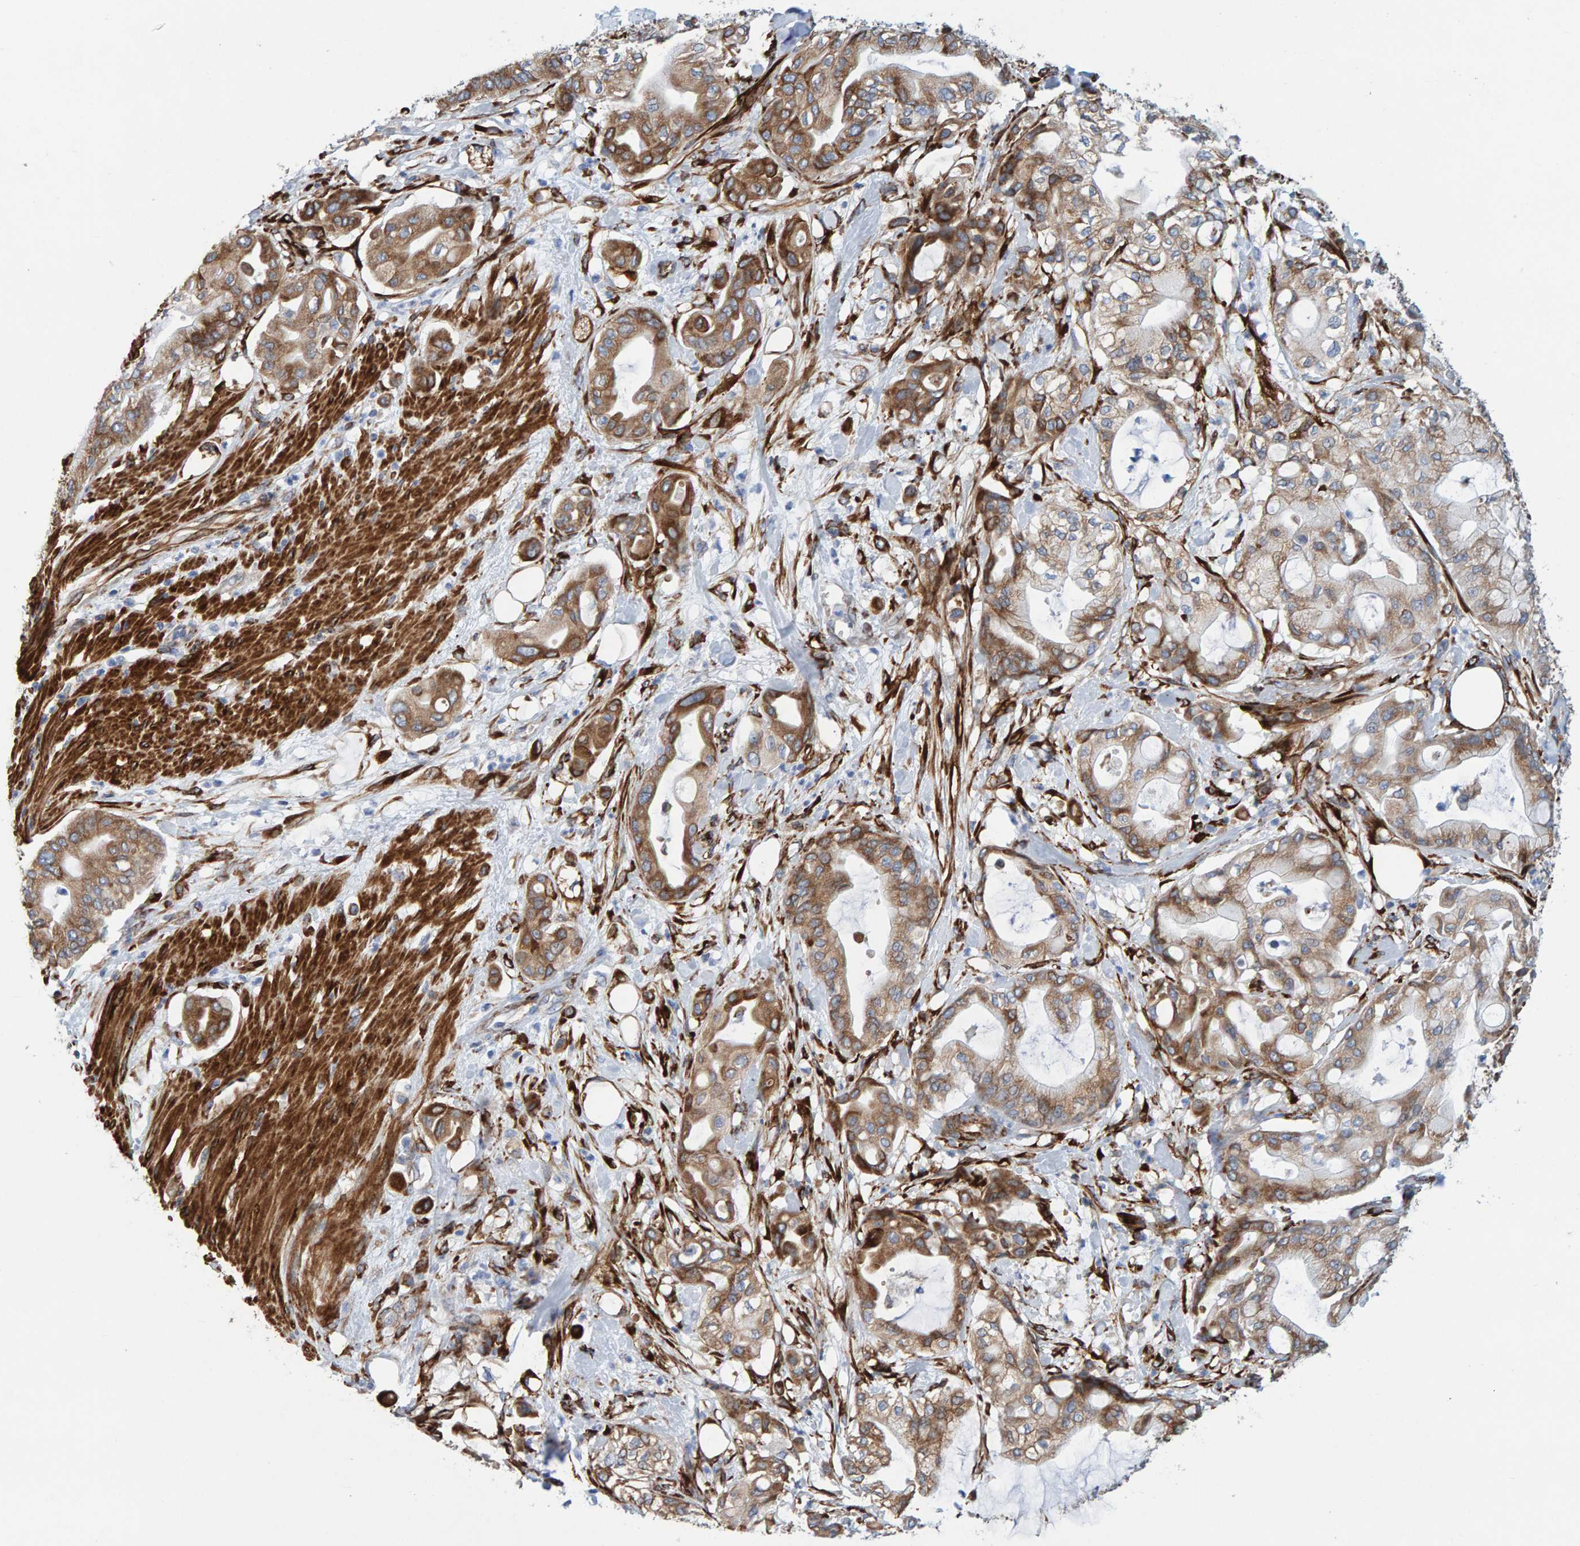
{"staining": {"intensity": "moderate", "quantity": ">75%", "location": "cytoplasmic/membranous"}, "tissue": "pancreatic cancer", "cell_type": "Tumor cells", "image_type": "cancer", "snomed": [{"axis": "morphology", "description": "Adenocarcinoma, NOS"}, {"axis": "morphology", "description": "Adenocarcinoma, metastatic, NOS"}, {"axis": "topography", "description": "Lymph node"}, {"axis": "topography", "description": "Pancreas"}, {"axis": "topography", "description": "Duodenum"}], "caption": "Immunohistochemistry (DAB (3,3'-diaminobenzidine)) staining of human pancreatic cancer (adenocarcinoma) reveals moderate cytoplasmic/membranous protein positivity in about >75% of tumor cells.", "gene": "MMP16", "patient": {"sex": "female", "age": 64}}